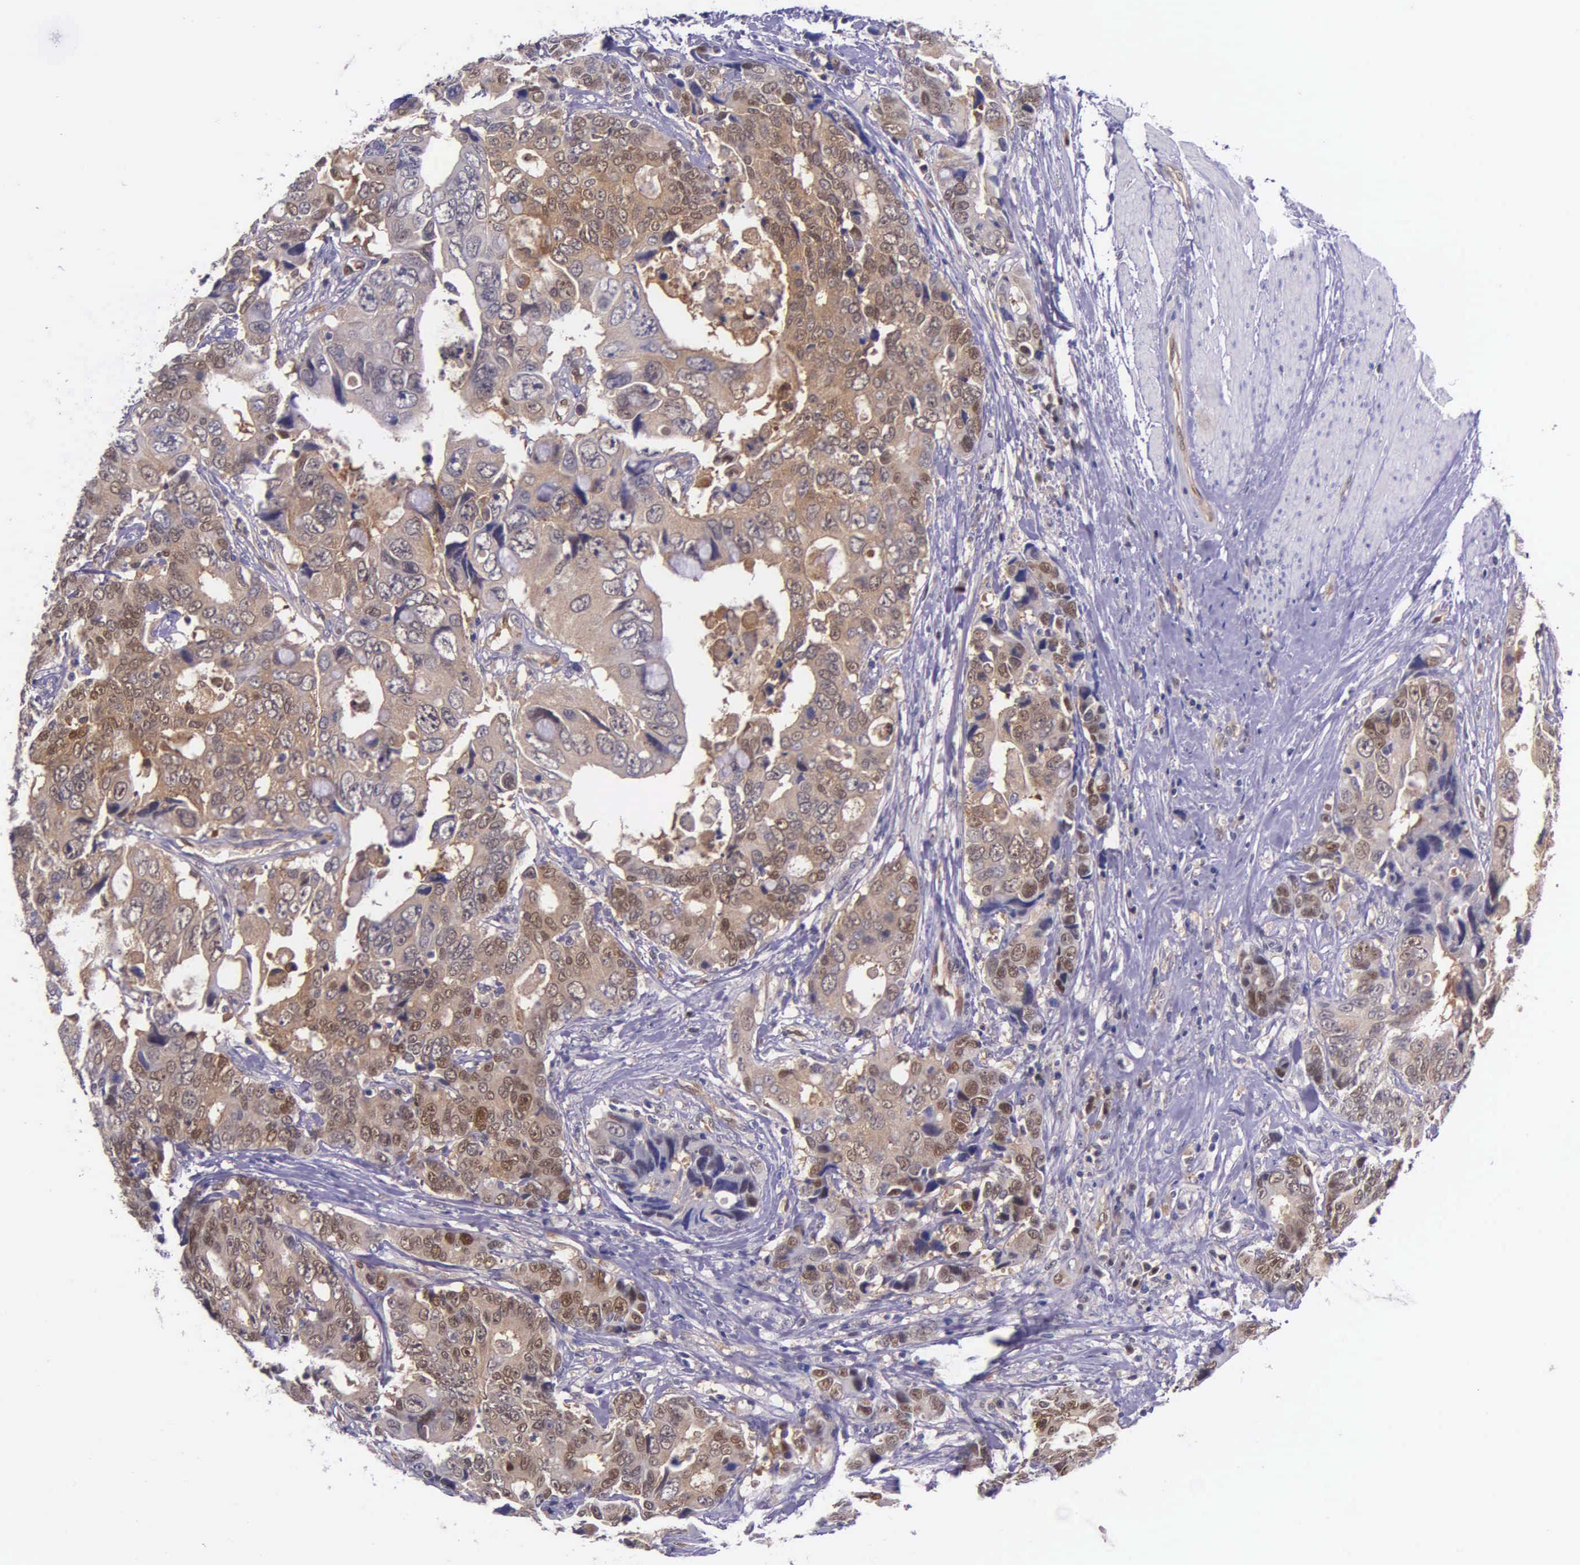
{"staining": {"intensity": "moderate", "quantity": "25%-75%", "location": "cytoplasmic/membranous"}, "tissue": "colorectal cancer", "cell_type": "Tumor cells", "image_type": "cancer", "snomed": [{"axis": "morphology", "description": "Adenocarcinoma, NOS"}, {"axis": "topography", "description": "Rectum"}], "caption": "An immunohistochemistry histopathology image of neoplastic tissue is shown. Protein staining in brown highlights moderate cytoplasmic/membranous positivity in adenocarcinoma (colorectal) within tumor cells.", "gene": "GMPR2", "patient": {"sex": "female", "age": 67}}